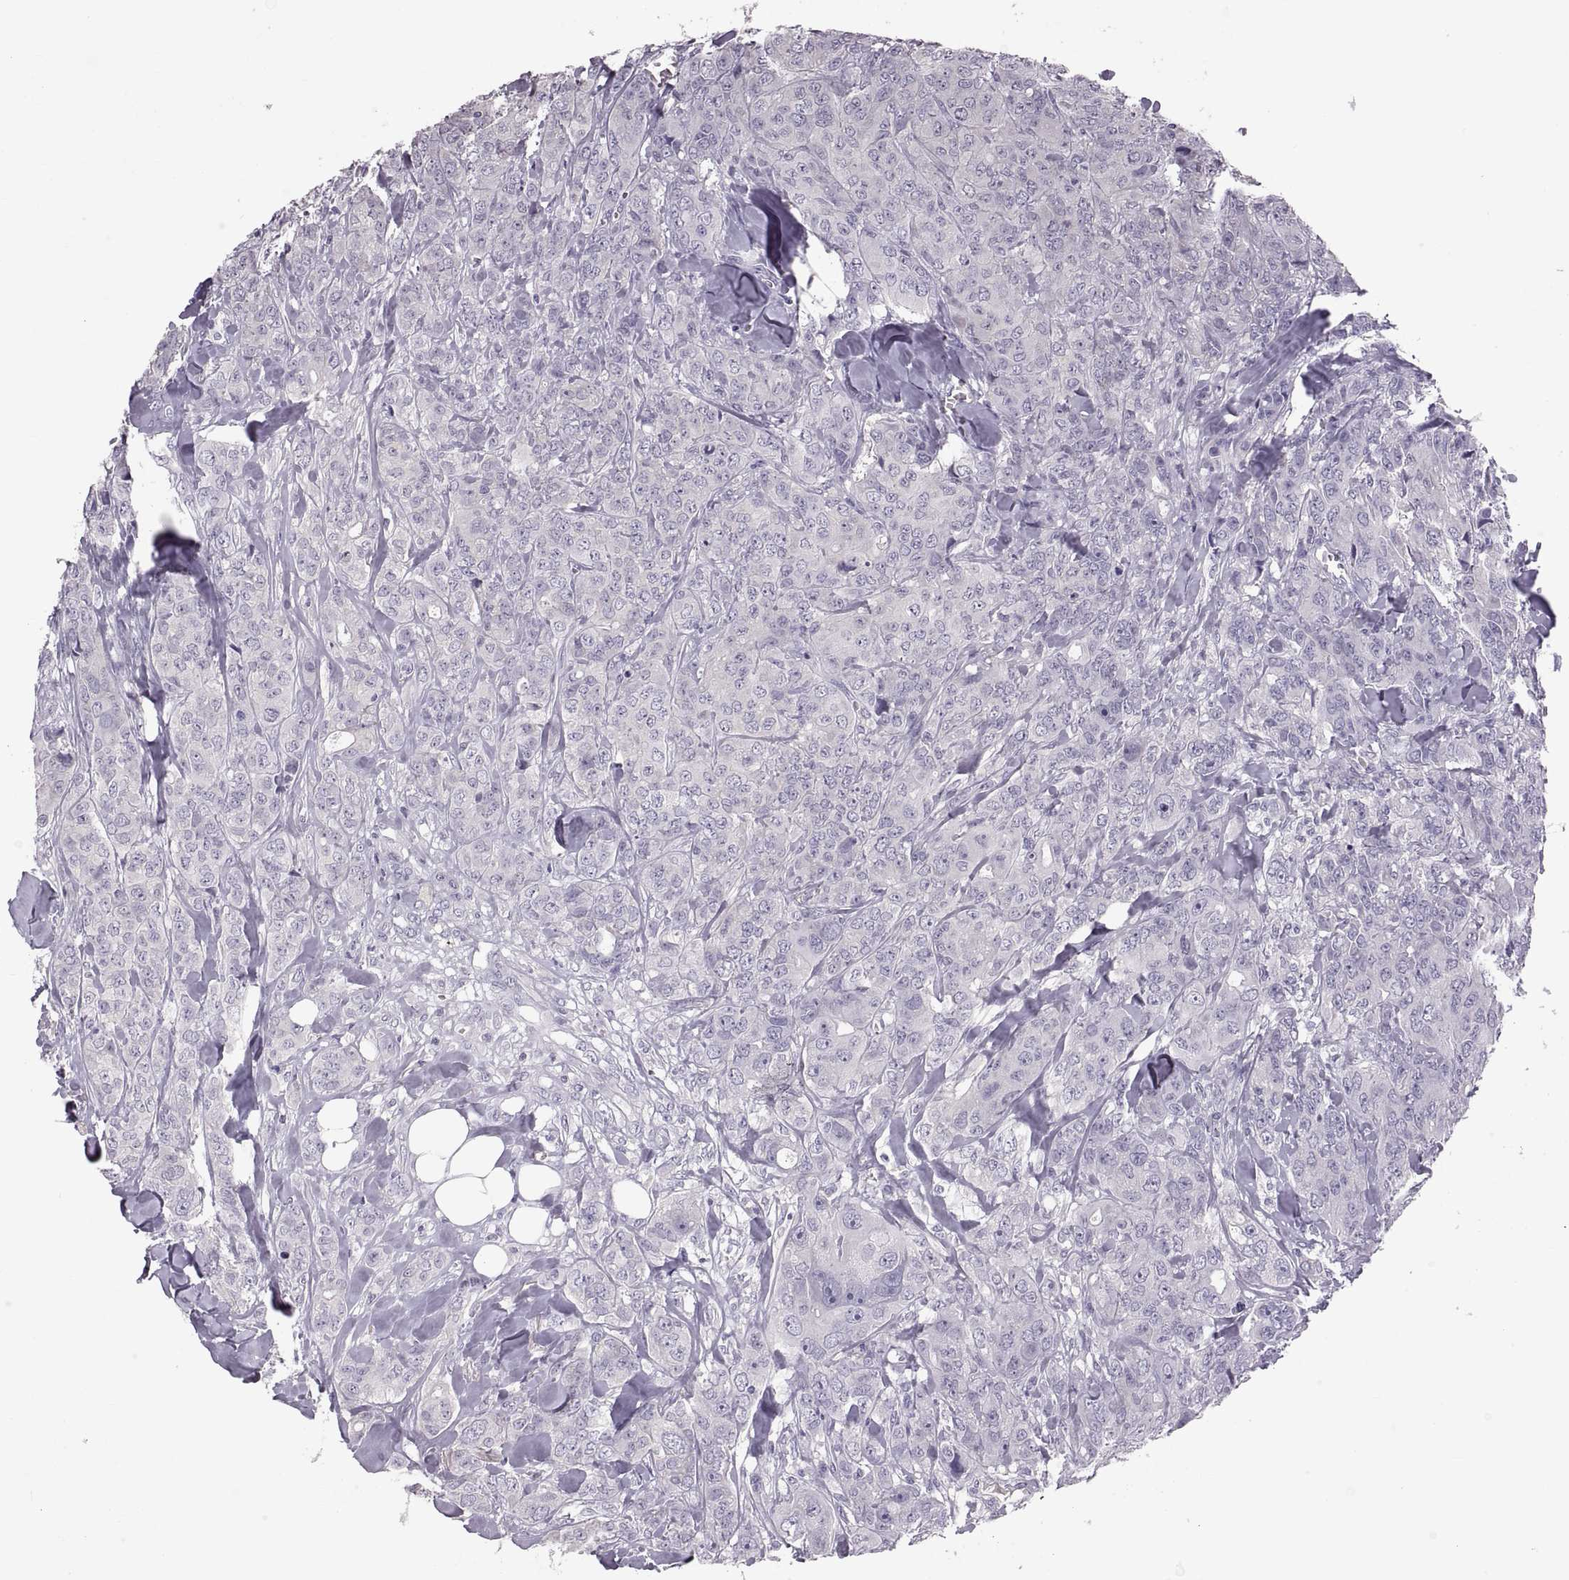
{"staining": {"intensity": "negative", "quantity": "none", "location": "none"}, "tissue": "breast cancer", "cell_type": "Tumor cells", "image_type": "cancer", "snomed": [{"axis": "morphology", "description": "Duct carcinoma"}, {"axis": "topography", "description": "Breast"}], "caption": "Immunohistochemistry (IHC) of breast cancer shows no expression in tumor cells.", "gene": "WFDC8", "patient": {"sex": "female", "age": 43}}